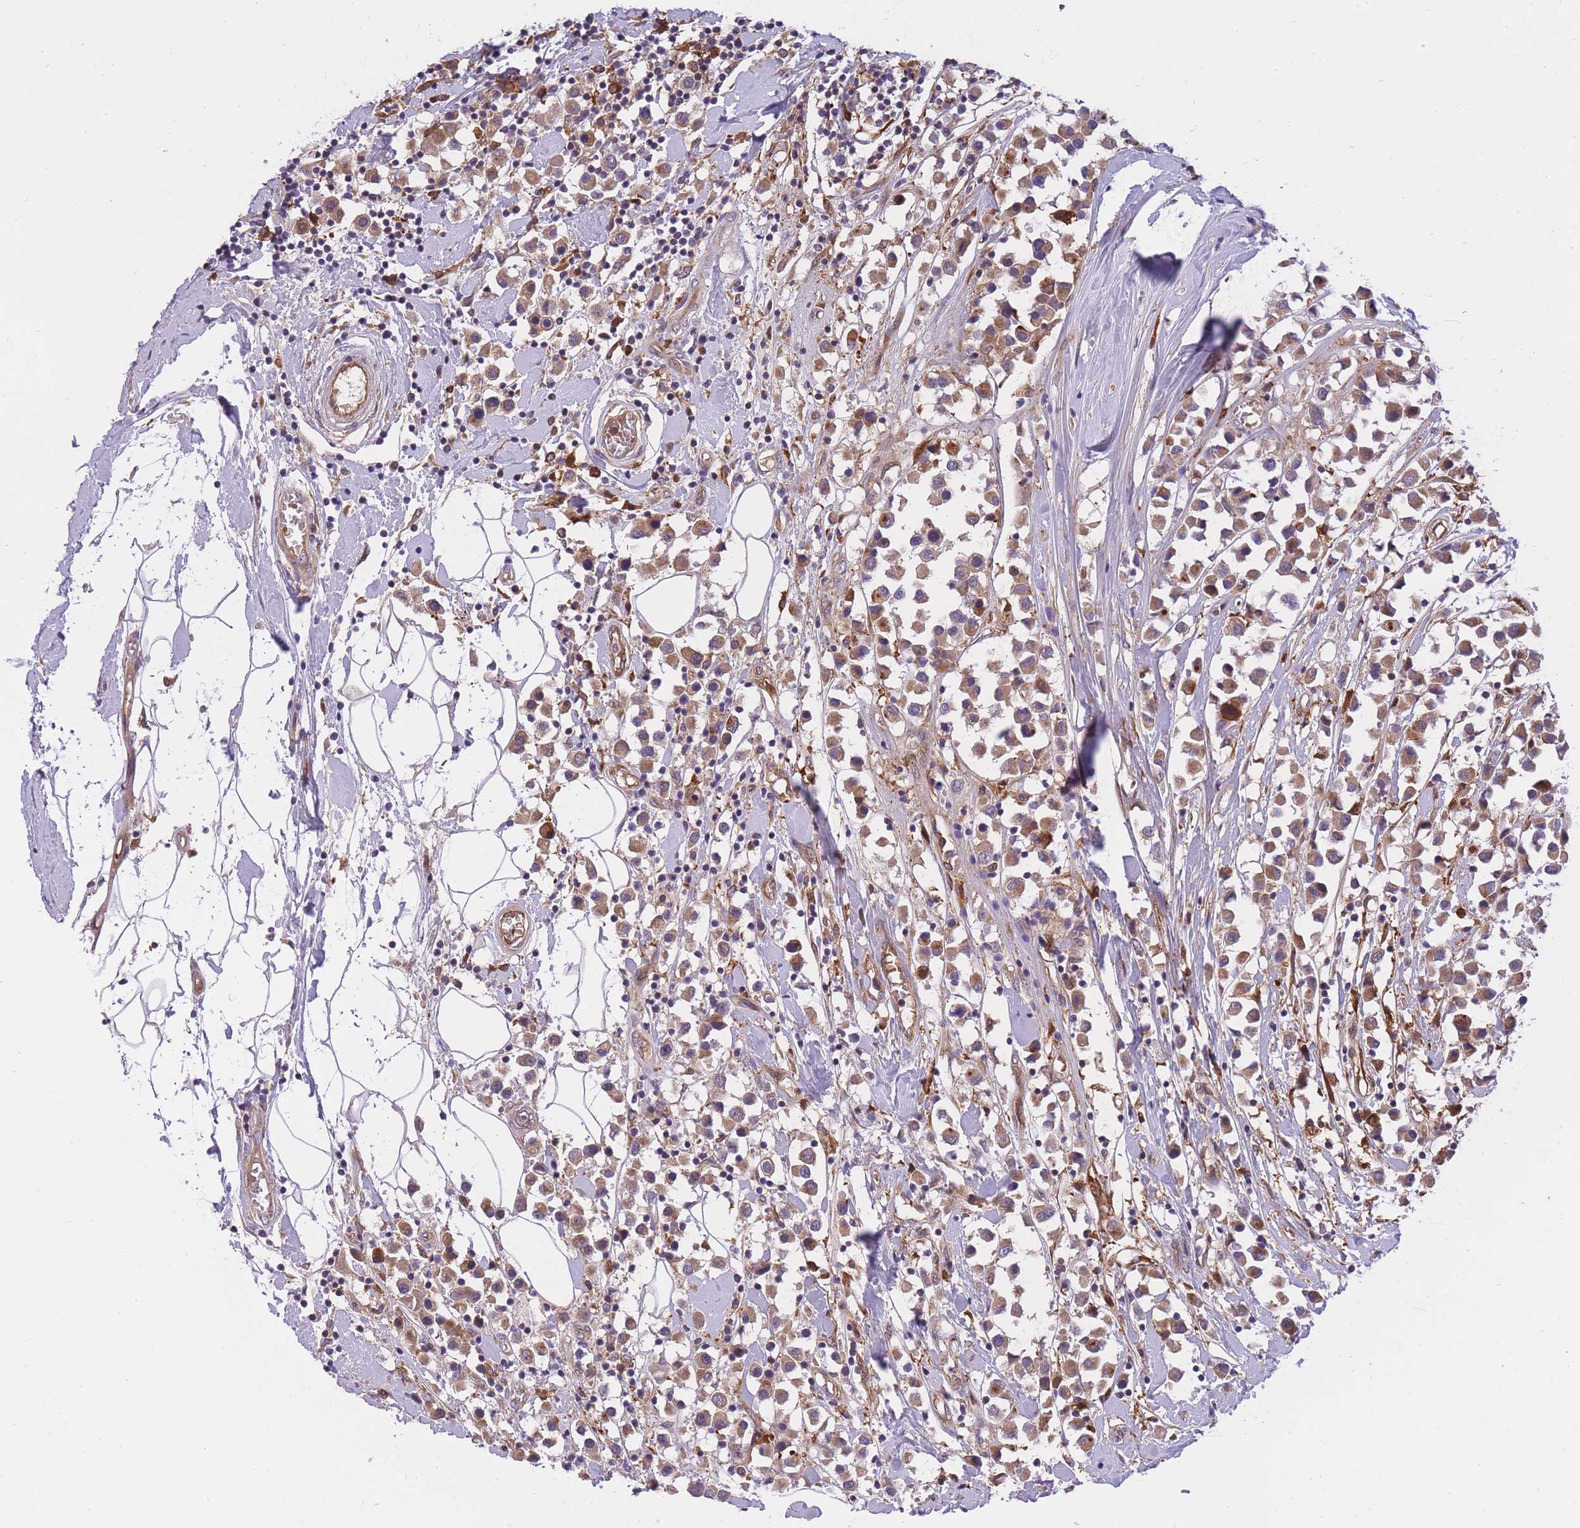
{"staining": {"intensity": "moderate", "quantity": ">75%", "location": "cytoplasmic/membranous"}, "tissue": "breast cancer", "cell_type": "Tumor cells", "image_type": "cancer", "snomed": [{"axis": "morphology", "description": "Duct carcinoma"}, {"axis": "topography", "description": "Breast"}], "caption": "Breast invasive ductal carcinoma stained for a protein (brown) reveals moderate cytoplasmic/membranous positive staining in about >75% of tumor cells.", "gene": "CRYGN", "patient": {"sex": "female", "age": 61}}